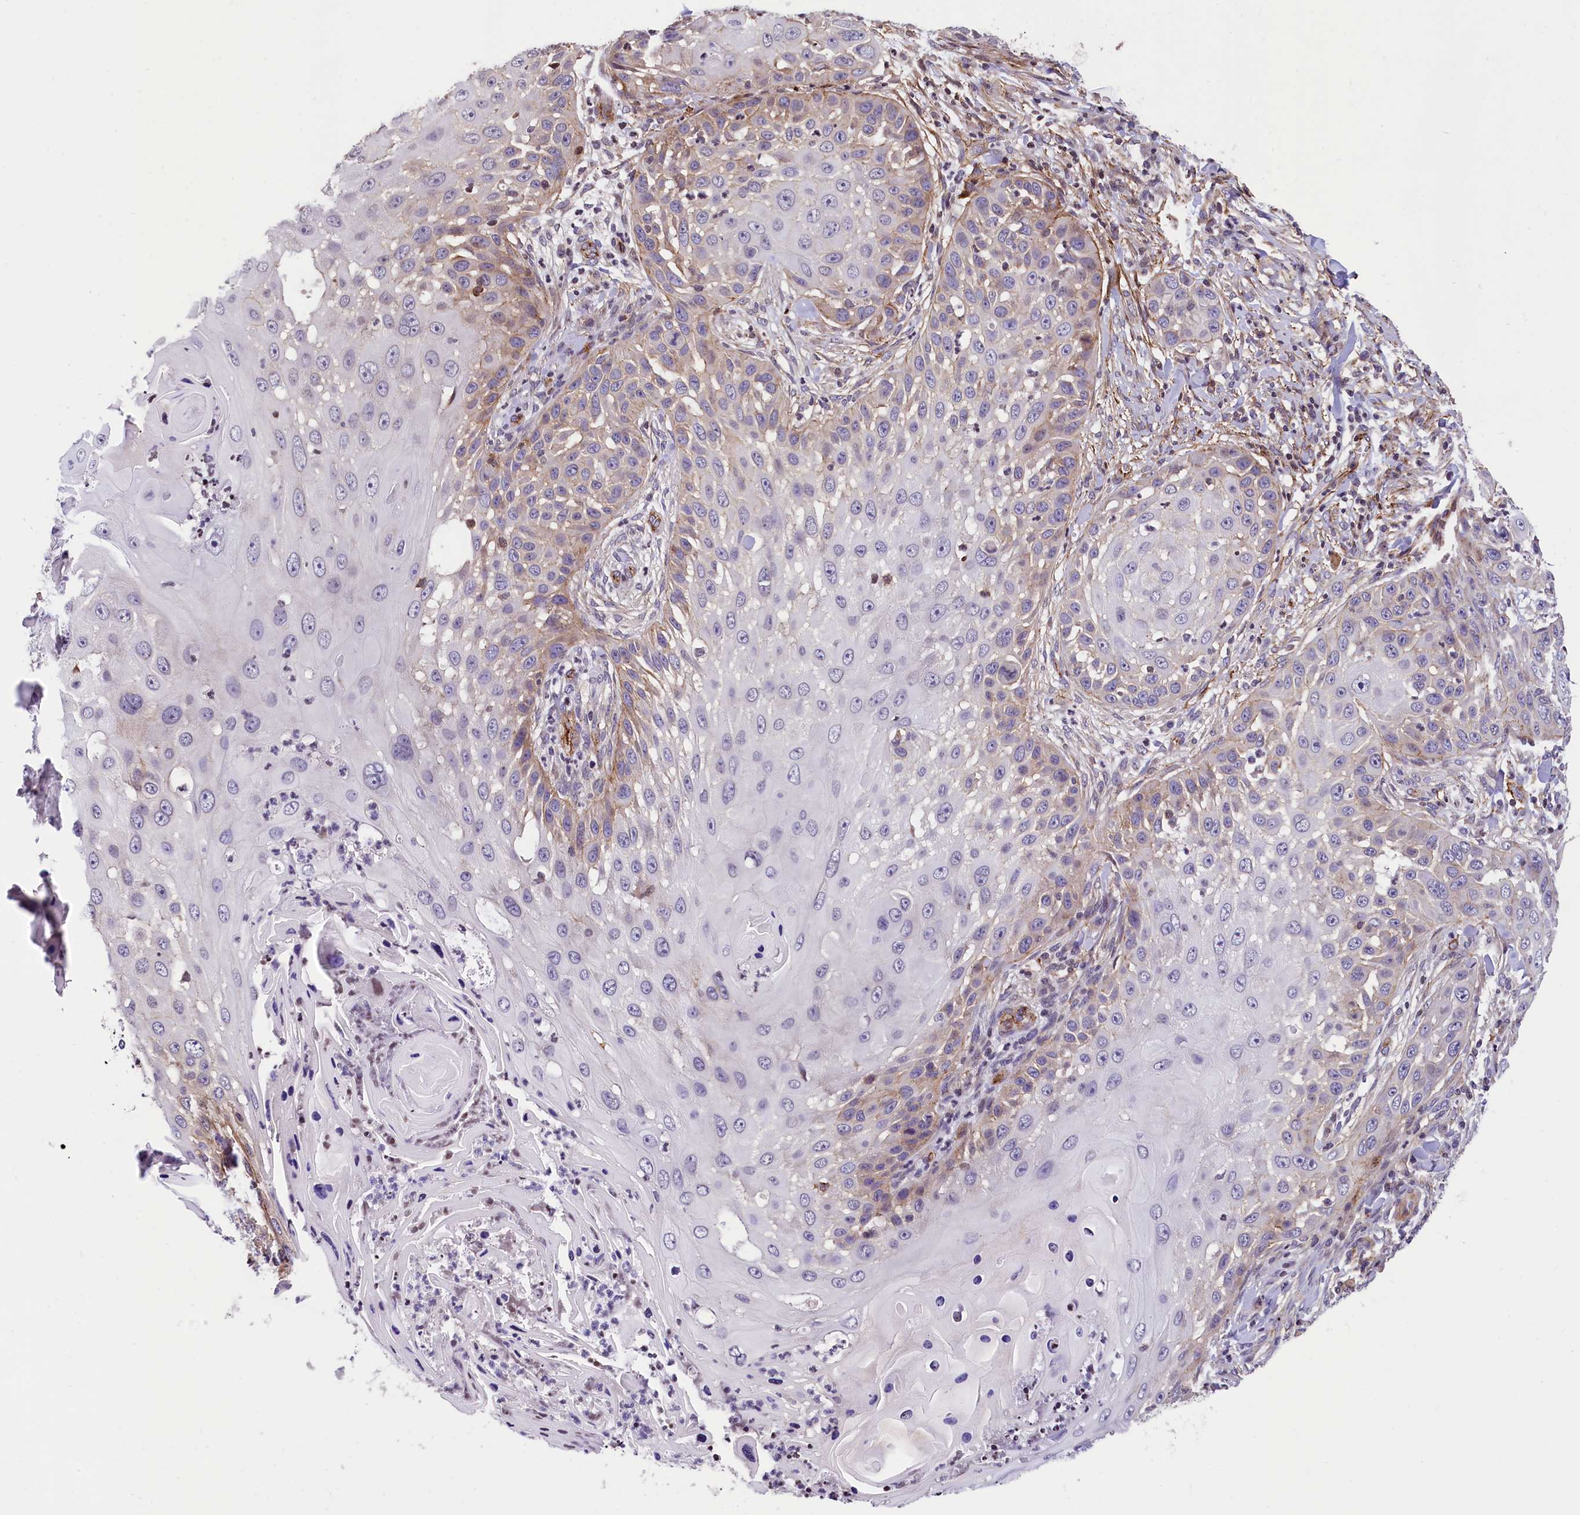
{"staining": {"intensity": "weak", "quantity": "<25%", "location": "cytoplasmic/membranous"}, "tissue": "skin cancer", "cell_type": "Tumor cells", "image_type": "cancer", "snomed": [{"axis": "morphology", "description": "Squamous cell carcinoma, NOS"}, {"axis": "topography", "description": "Skin"}], "caption": "There is no significant staining in tumor cells of skin cancer (squamous cell carcinoma).", "gene": "ZNF2", "patient": {"sex": "female", "age": 44}}